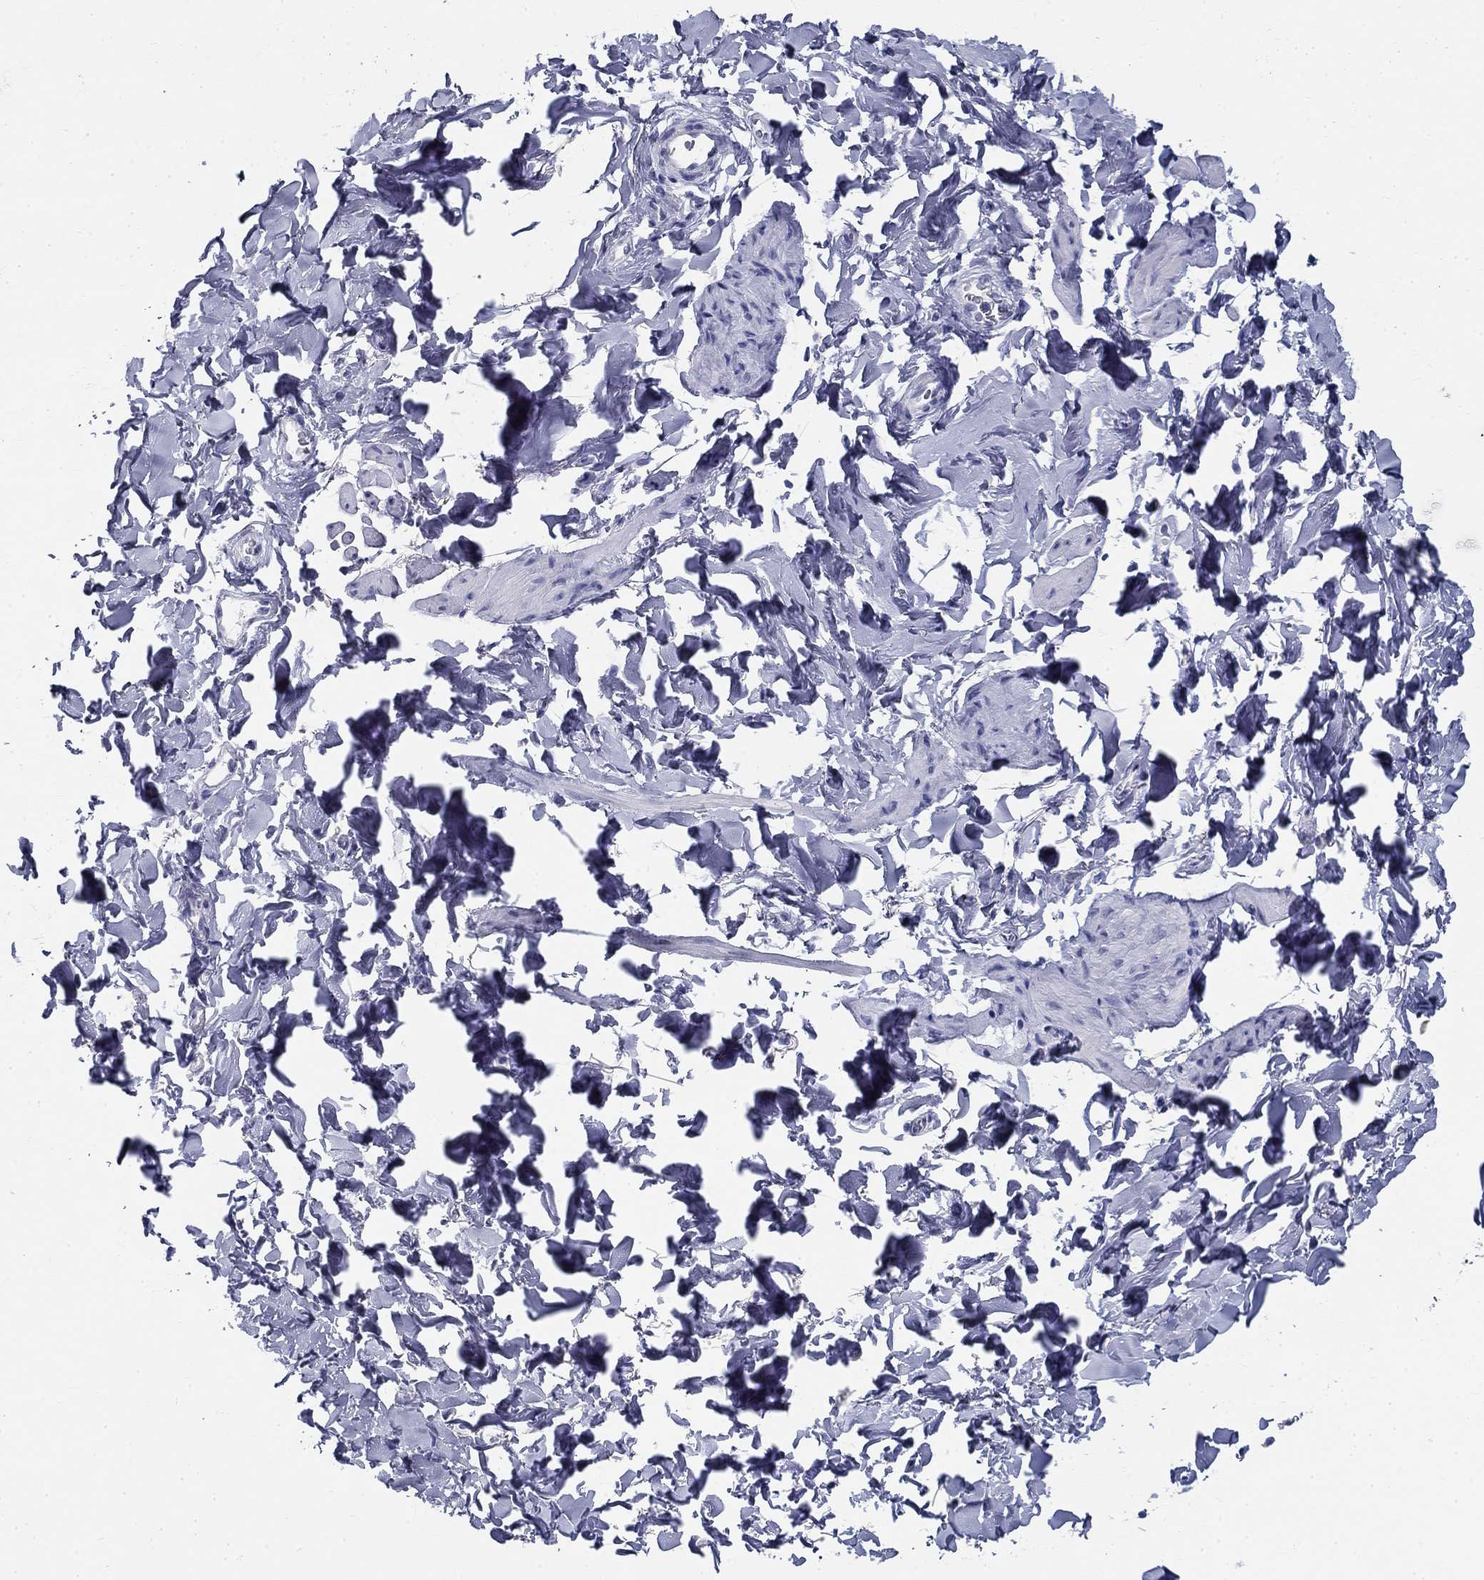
{"staining": {"intensity": "negative", "quantity": "none", "location": "none"}, "tissue": "smooth muscle", "cell_type": "Smooth muscle cells", "image_type": "normal", "snomed": [{"axis": "morphology", "description": "Normal tissue, NOS"}, {"axis": "topography", "description": "Adipose tissue"}, {"axis": "topography", "description": "Smooth muscle"}, {"axis": "topography", "description": "Peripheral nerve tissue"}], "caption": "Image shows no significant protein positivity in smooth muscle cells of normal smooth muscle. Brightfield microscopy of immunohistochemistry stained with DAB (brown) and hematoxylin (blue), captured at high magnification.", "gene": "GALNTL5", "patient": {"sex": "male", "age": 83}}